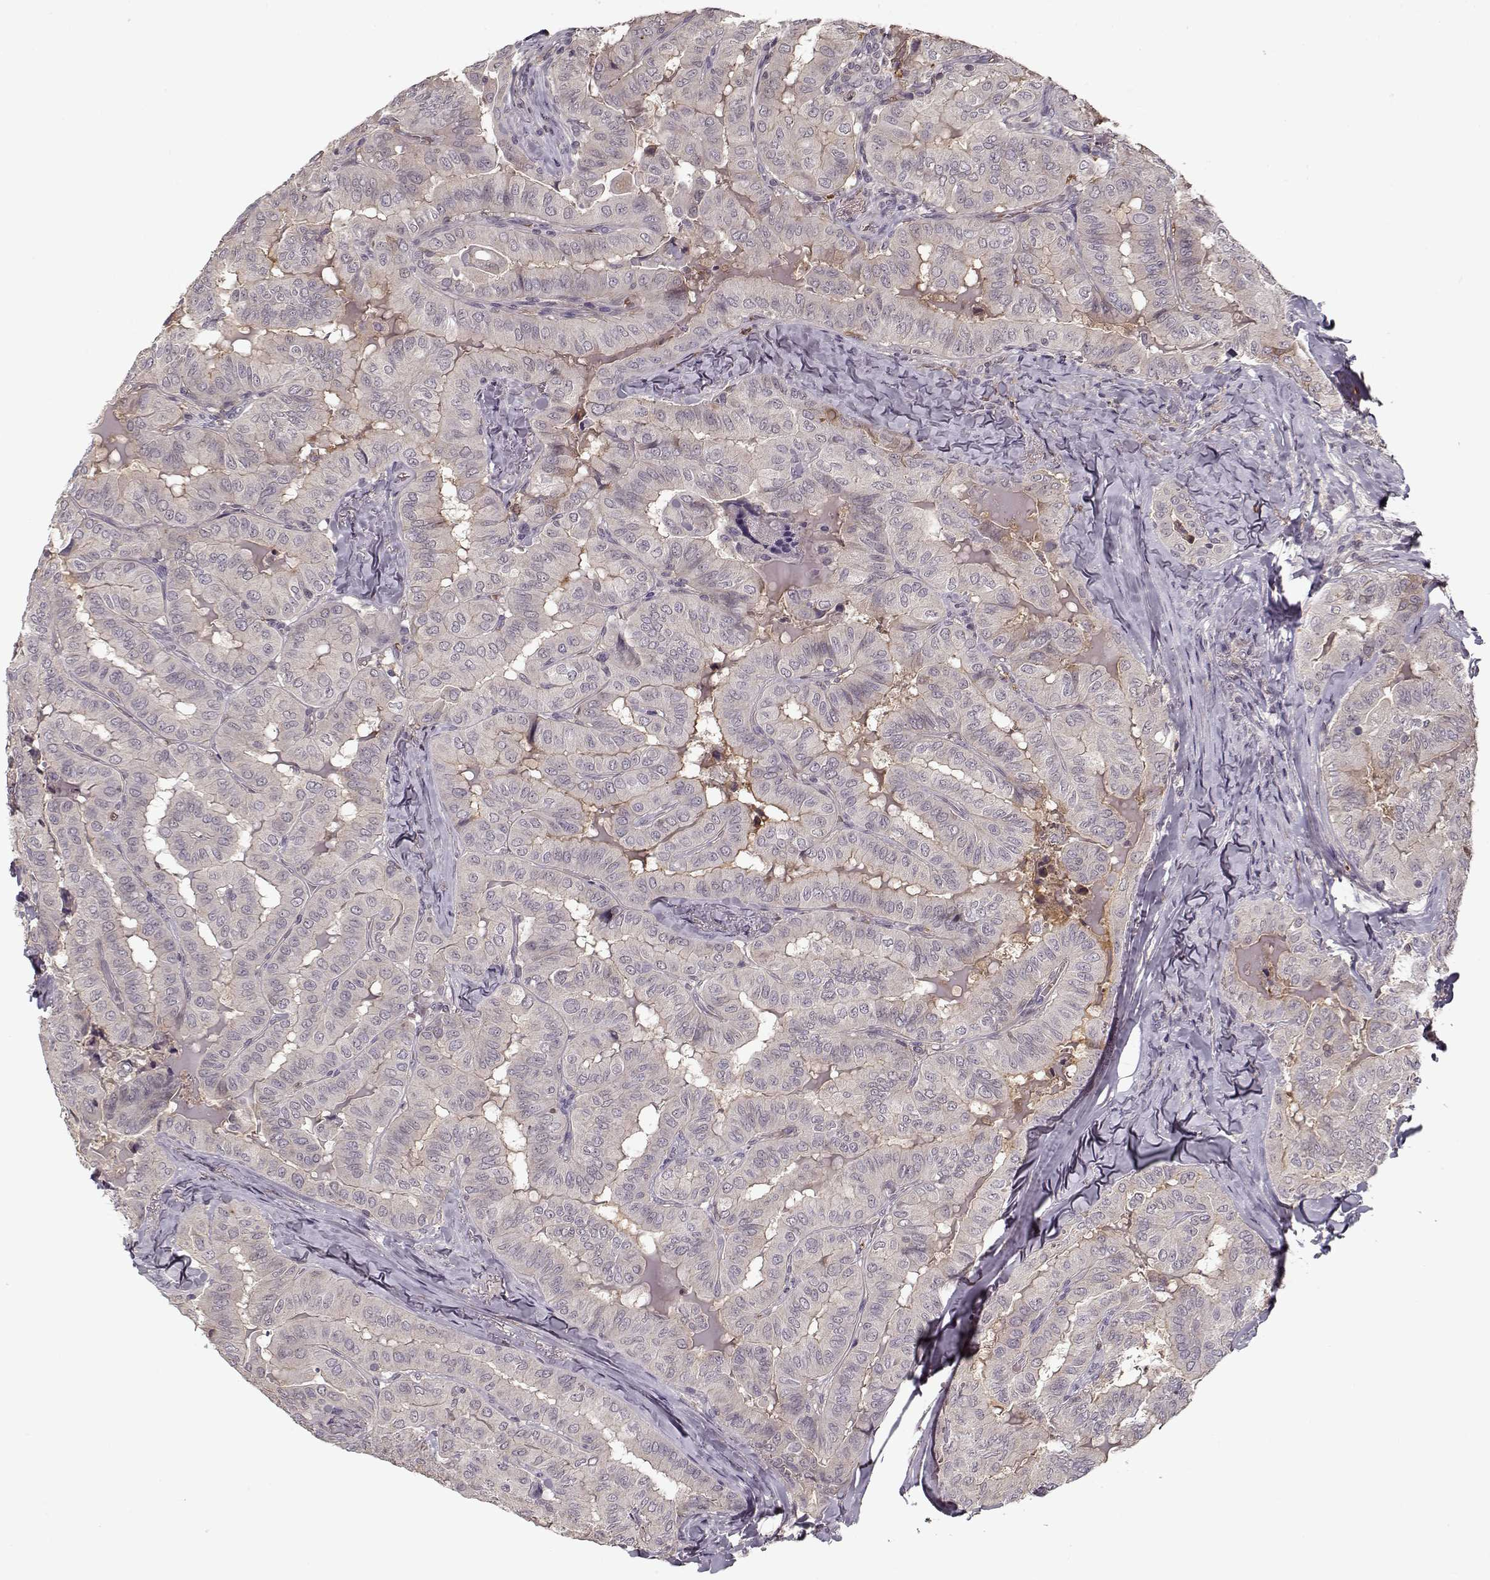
{"staining": {"intensity": "negative", "quantity": "none", "location": "none"}, "tissue": "thyroid cancer", "cell_type": "Tumor cells", "image_type": "cancer", "snomed": [{"axis": "morphology", "description": "Papillary adenocarcinoma, NOS"}, {"axis": "topography", "description": "Thyroid gland"}], "caption": "Tumor cells show no significant positivity in papillary adenocarcinoma (thyroid).", "gene": "AFM", "patient": {"sex": "female", "age": 68}}